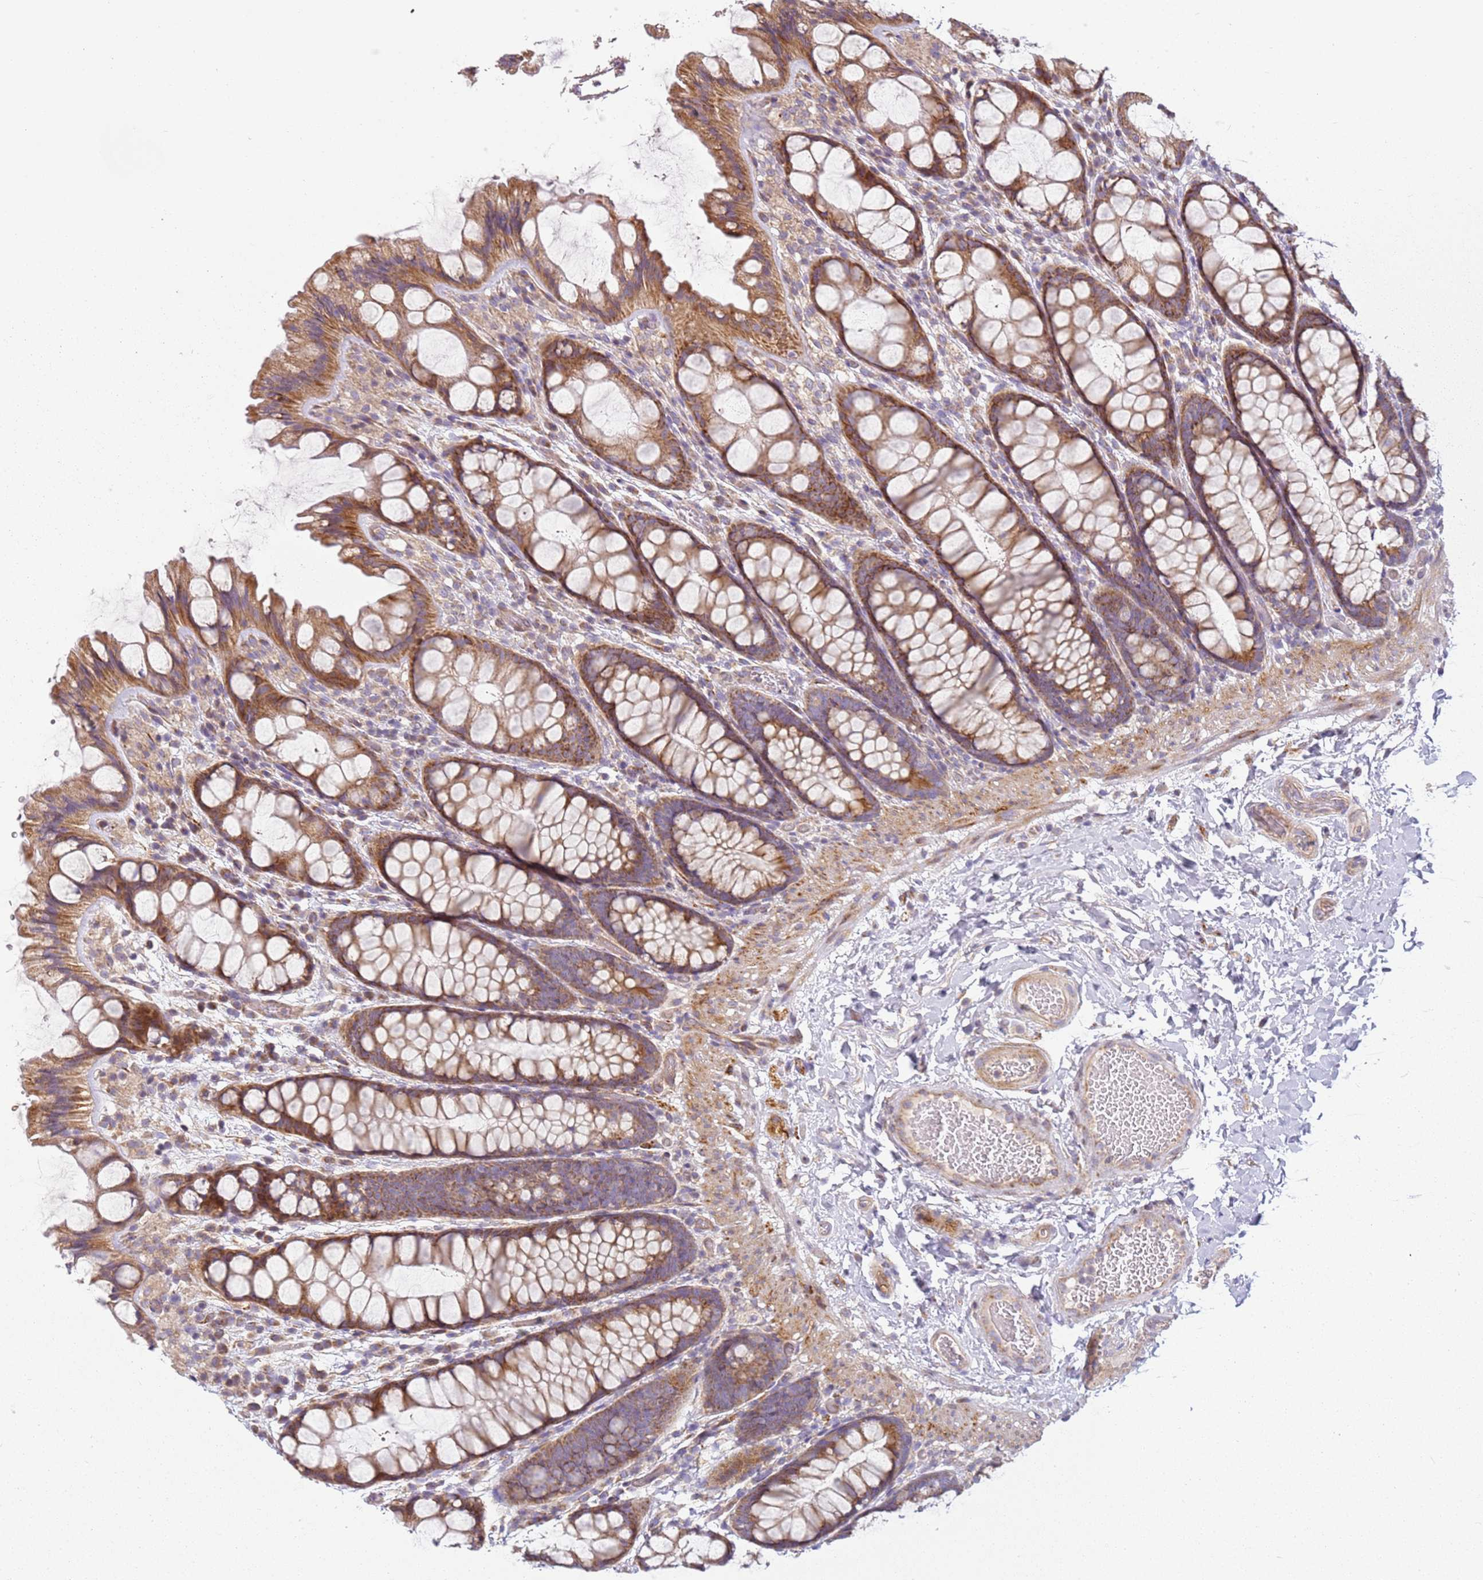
{"staining": {"intensity": "weak", "quantity": ">75%", "location": "cytoplasmic/membranous"}, "tissue": "colon", "cell_type": "Endothelial cells", "image_type": "normal", "snomed": [{"axis": "morphology", "description": "Normal tissue, NOS"}, {"axis": "topography", "description": "Colon"}], "caption": "Immunohistochemistry of normal human colon exhibits low levels of weak cytoplasmic/membranous positivity in approximately >75% of endothelial cells. The protein of interest is shown in brown color, while the nuclei are stained blue.", "gene": "TMEM200C", "patient": {"sex": "male", "age": 47}}